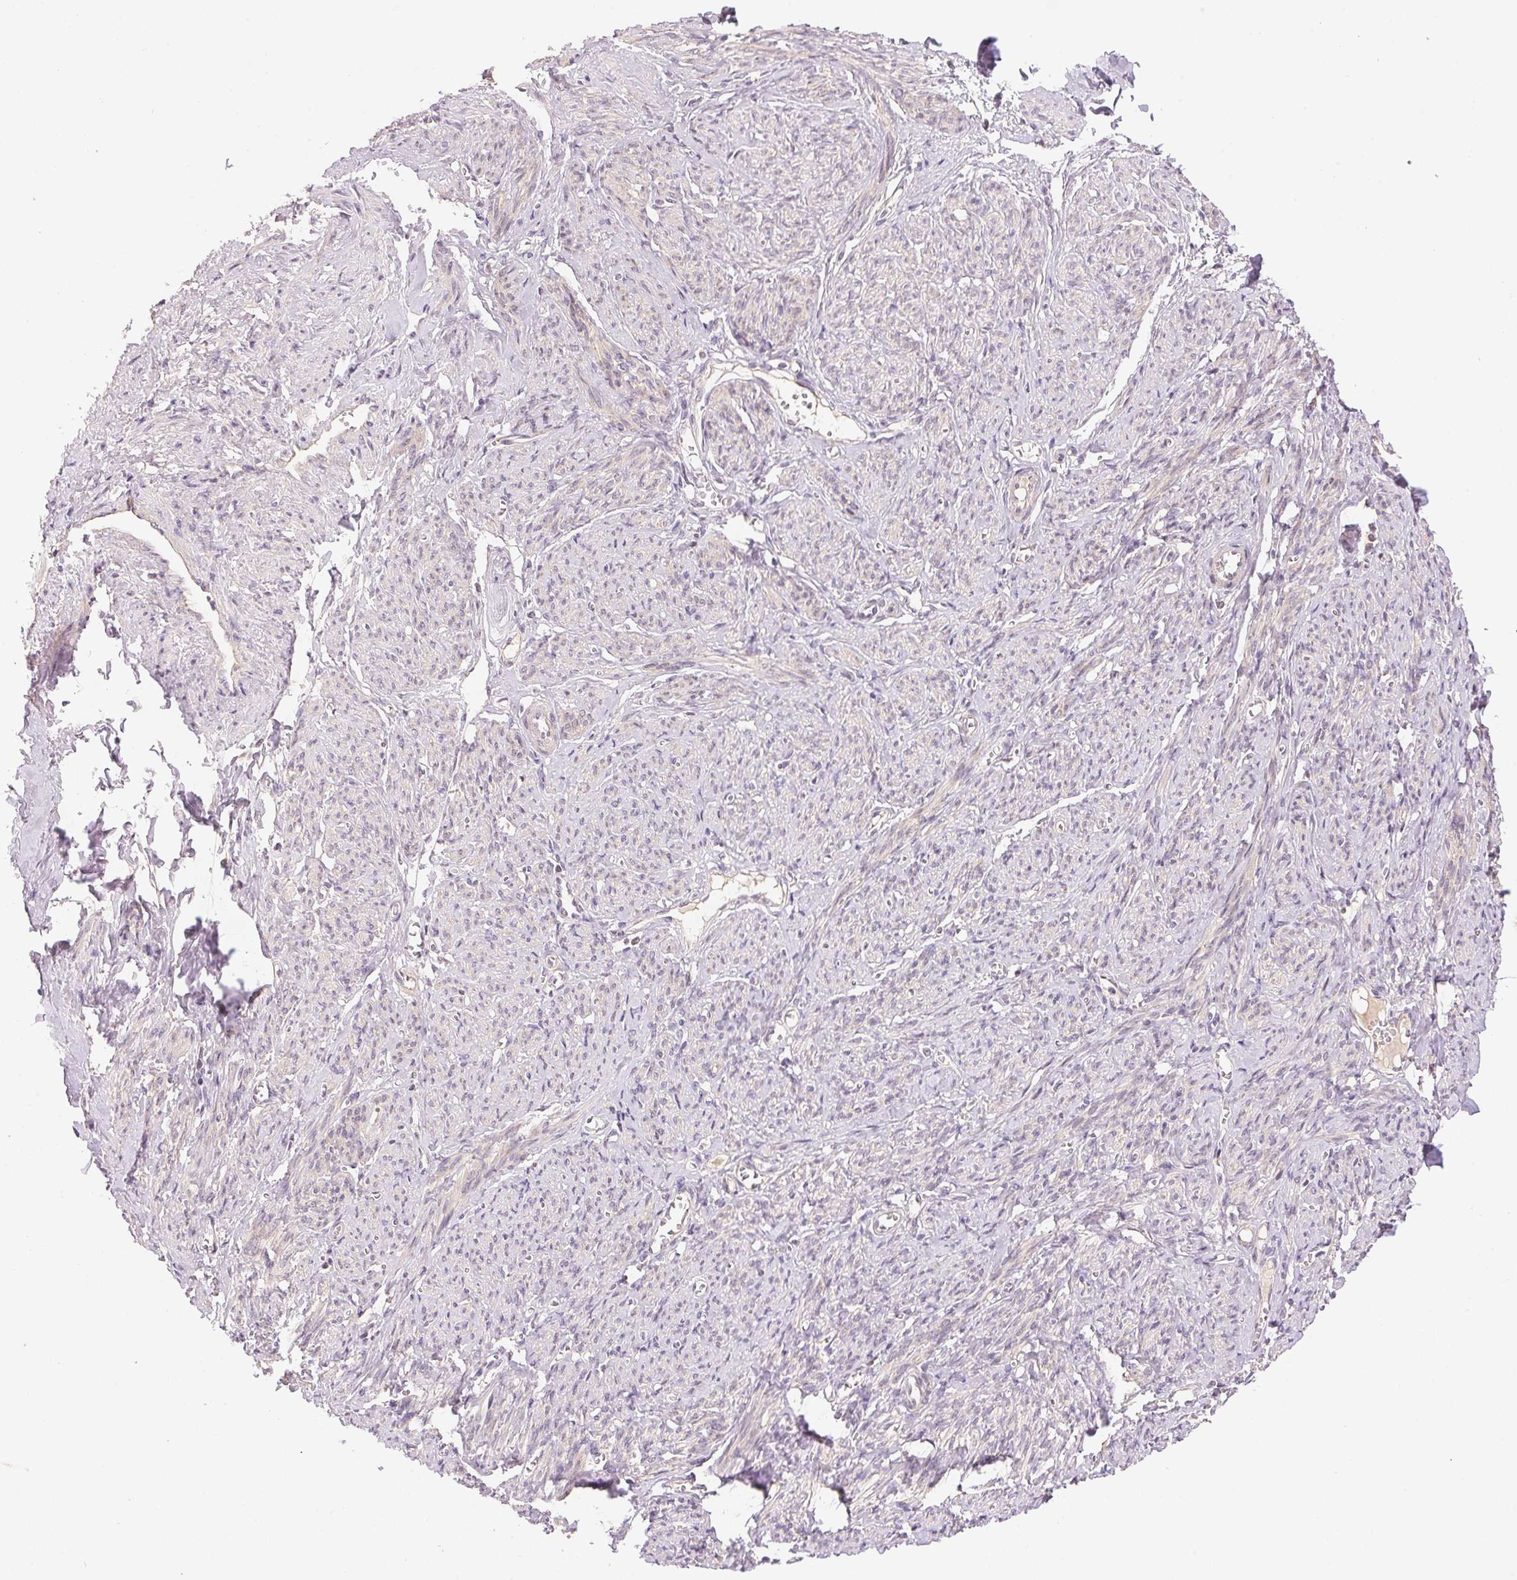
{"staining": {"intensity": "negative", "quantity": "none", "location": "none"}, "tissue": "smooth muscle", "cell_type": "Smooth muscle cells", "image_type": "normal", "snomed": [{"axis": "morphology", "description": "Normal tissue, NOS"}, {"axis": "topography", "description": "Smooth muscle"}], "caption": "Immunohistochemistry (IHC) micrograph of normal smooth muscle: smooth muscle stained with DAB (3,3'-diaminobenzidine) shows no significant protein positivity in smooth muscle cells.", "gene": "BNIP5", "patient": {"sex": "female", "age": 65}}